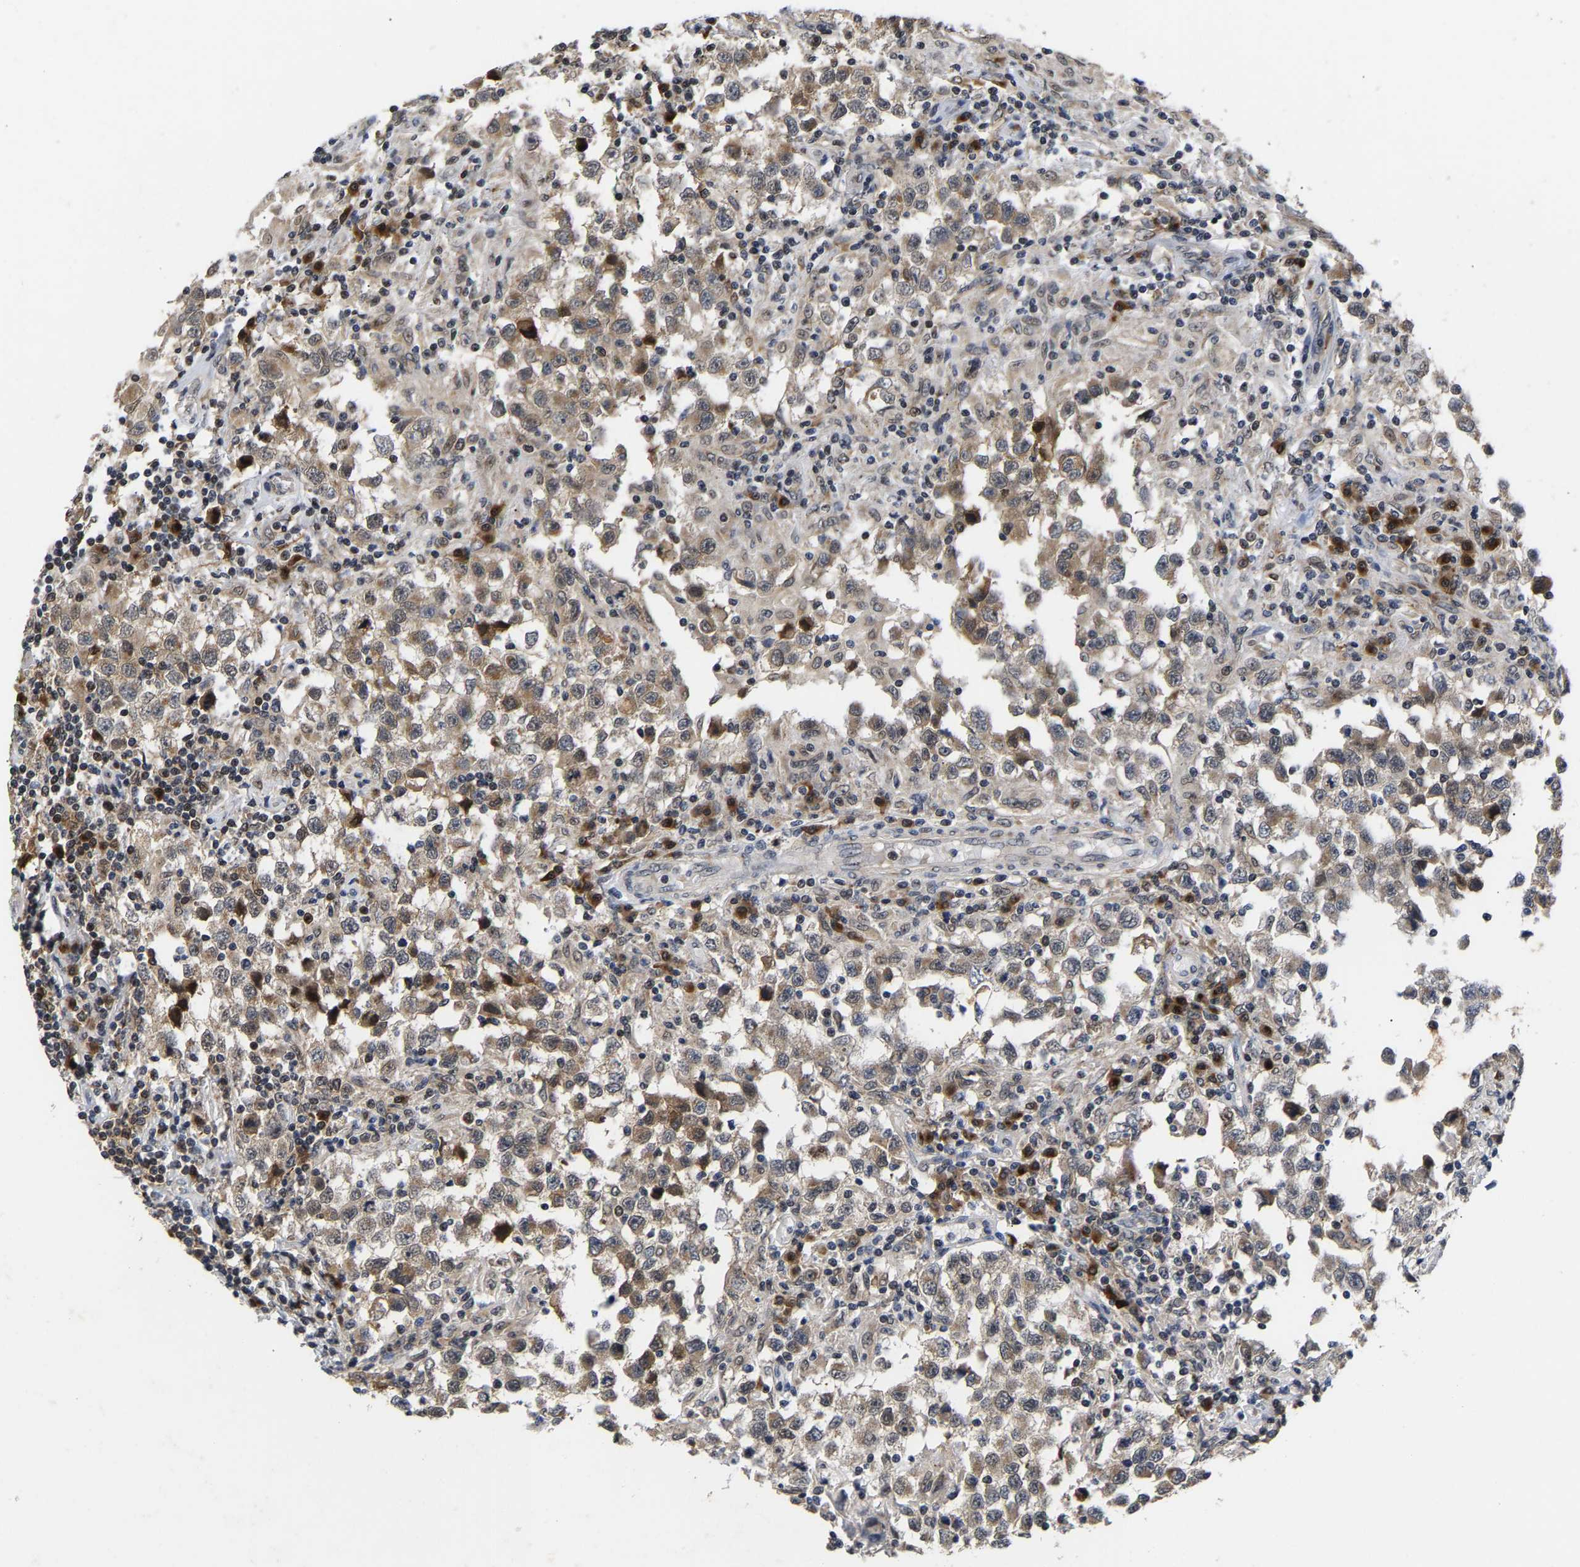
{"staining": {"intensity": "weak", "quantity": ">75%", "location": "cytoplasmic/membranous"}, "tissue": "testis cancer", "cell_type": "Tumor cells", "image_type": "cancer", "snomed": [{"axis": "morphology", "description": "Carcinoma, Embryonal, NOS"}, {"axis": "topography", "description": "Testis"}], "caption": "Protein analysis of testis cancer (embryonal carcinoma) tissue displays weak cytoplasmic/membranous staining in about >75% of tumor cells.", "gene": "CLIP2", "patient": {"sex": "male", "age": 21}}